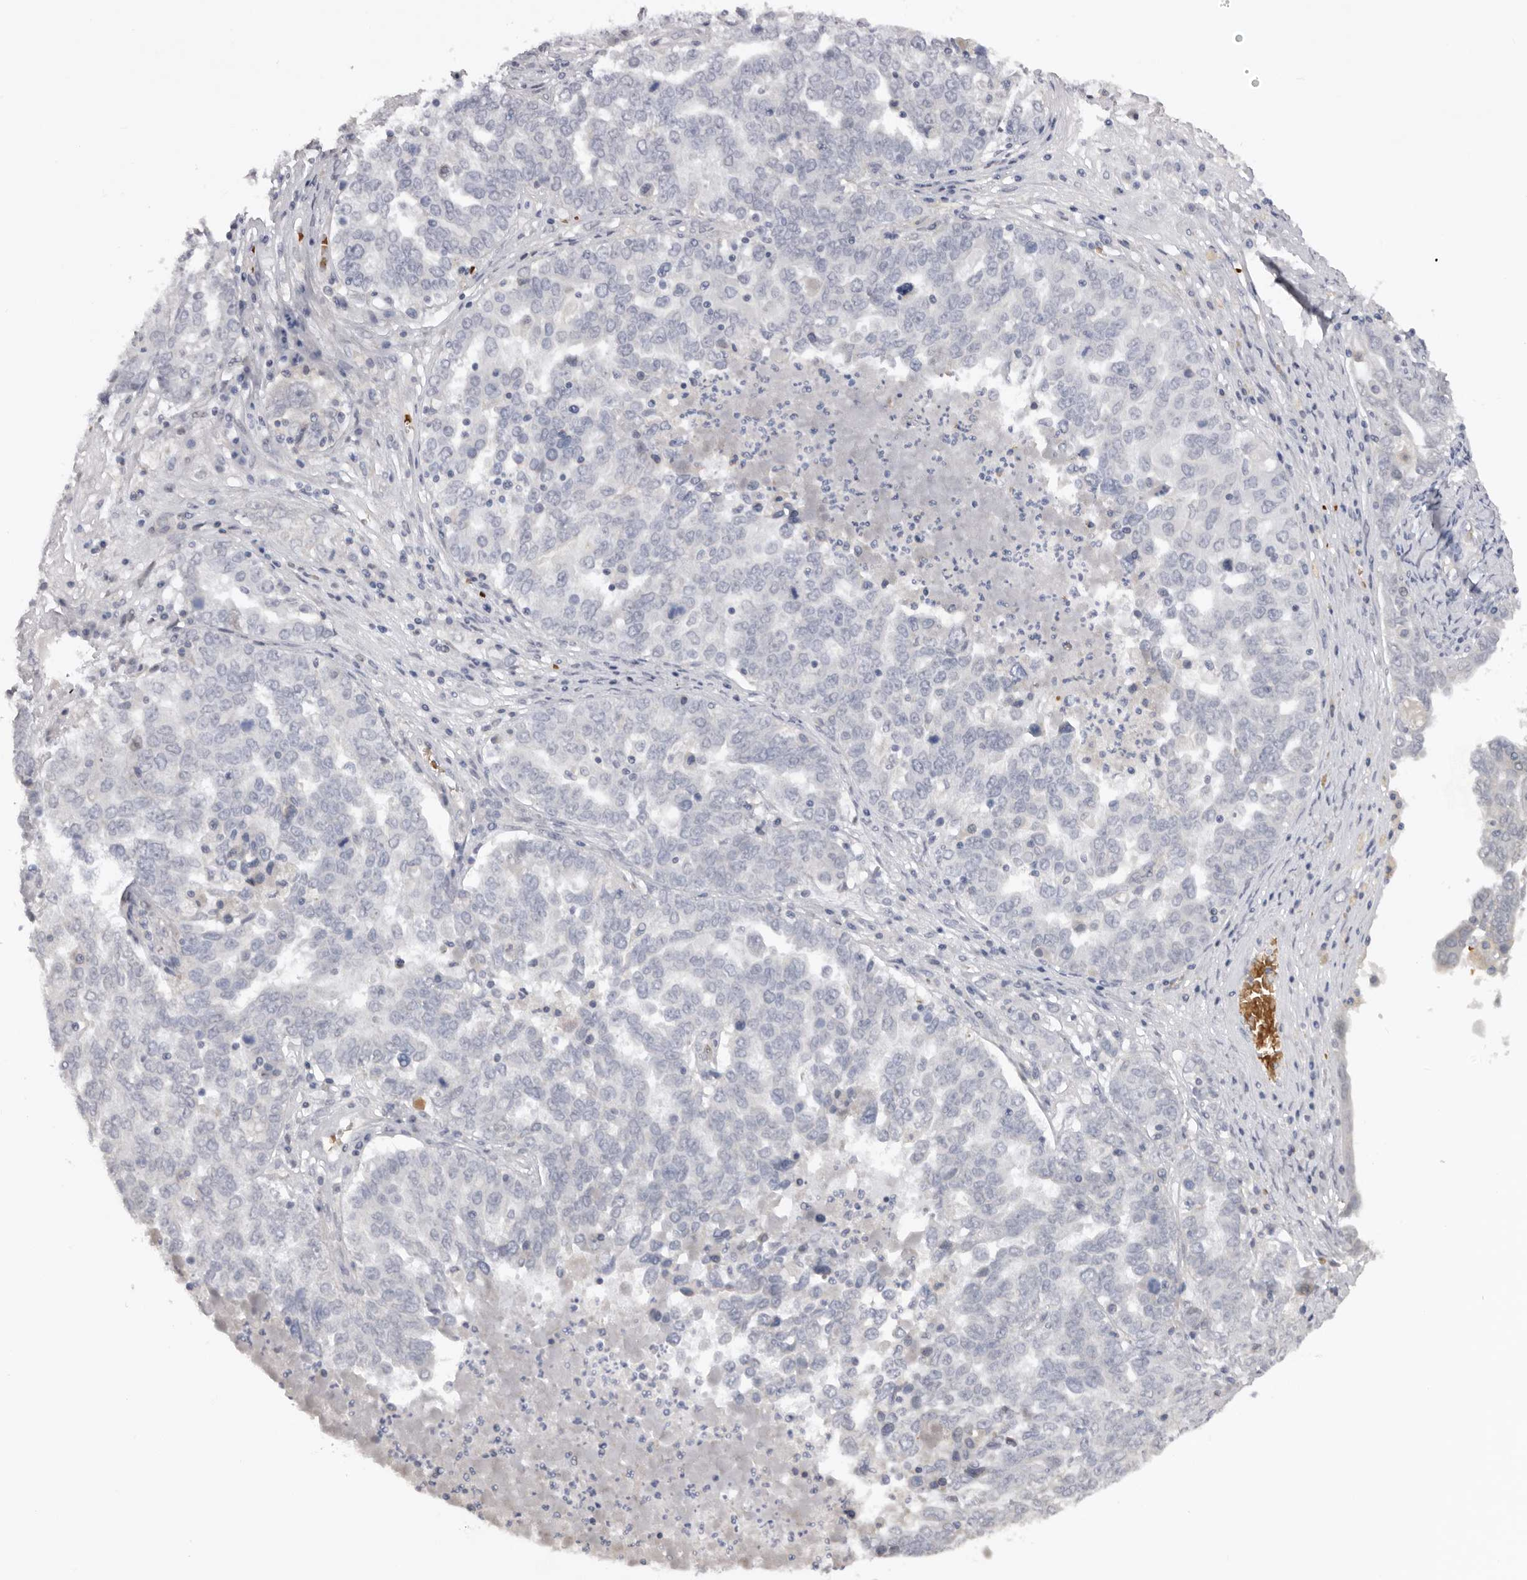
{"staining": {"intensity": "negative", "quantity": "none", "location": "none"}, "tissue": "ovarian cancer", "cell_type": "Tumor cells", "image_type": "cancer", "snomed": [{"axis": "morphology", "description": "Carcinoma, endometroid"}, {"axis": "topography", "description": "Ovary"}], "caption": "Tumor cells are negative for protein expression in human endometroid carcinoma (ovarian).", "gene": "TNR", "patient": {"sex": "female", "age": 62}}